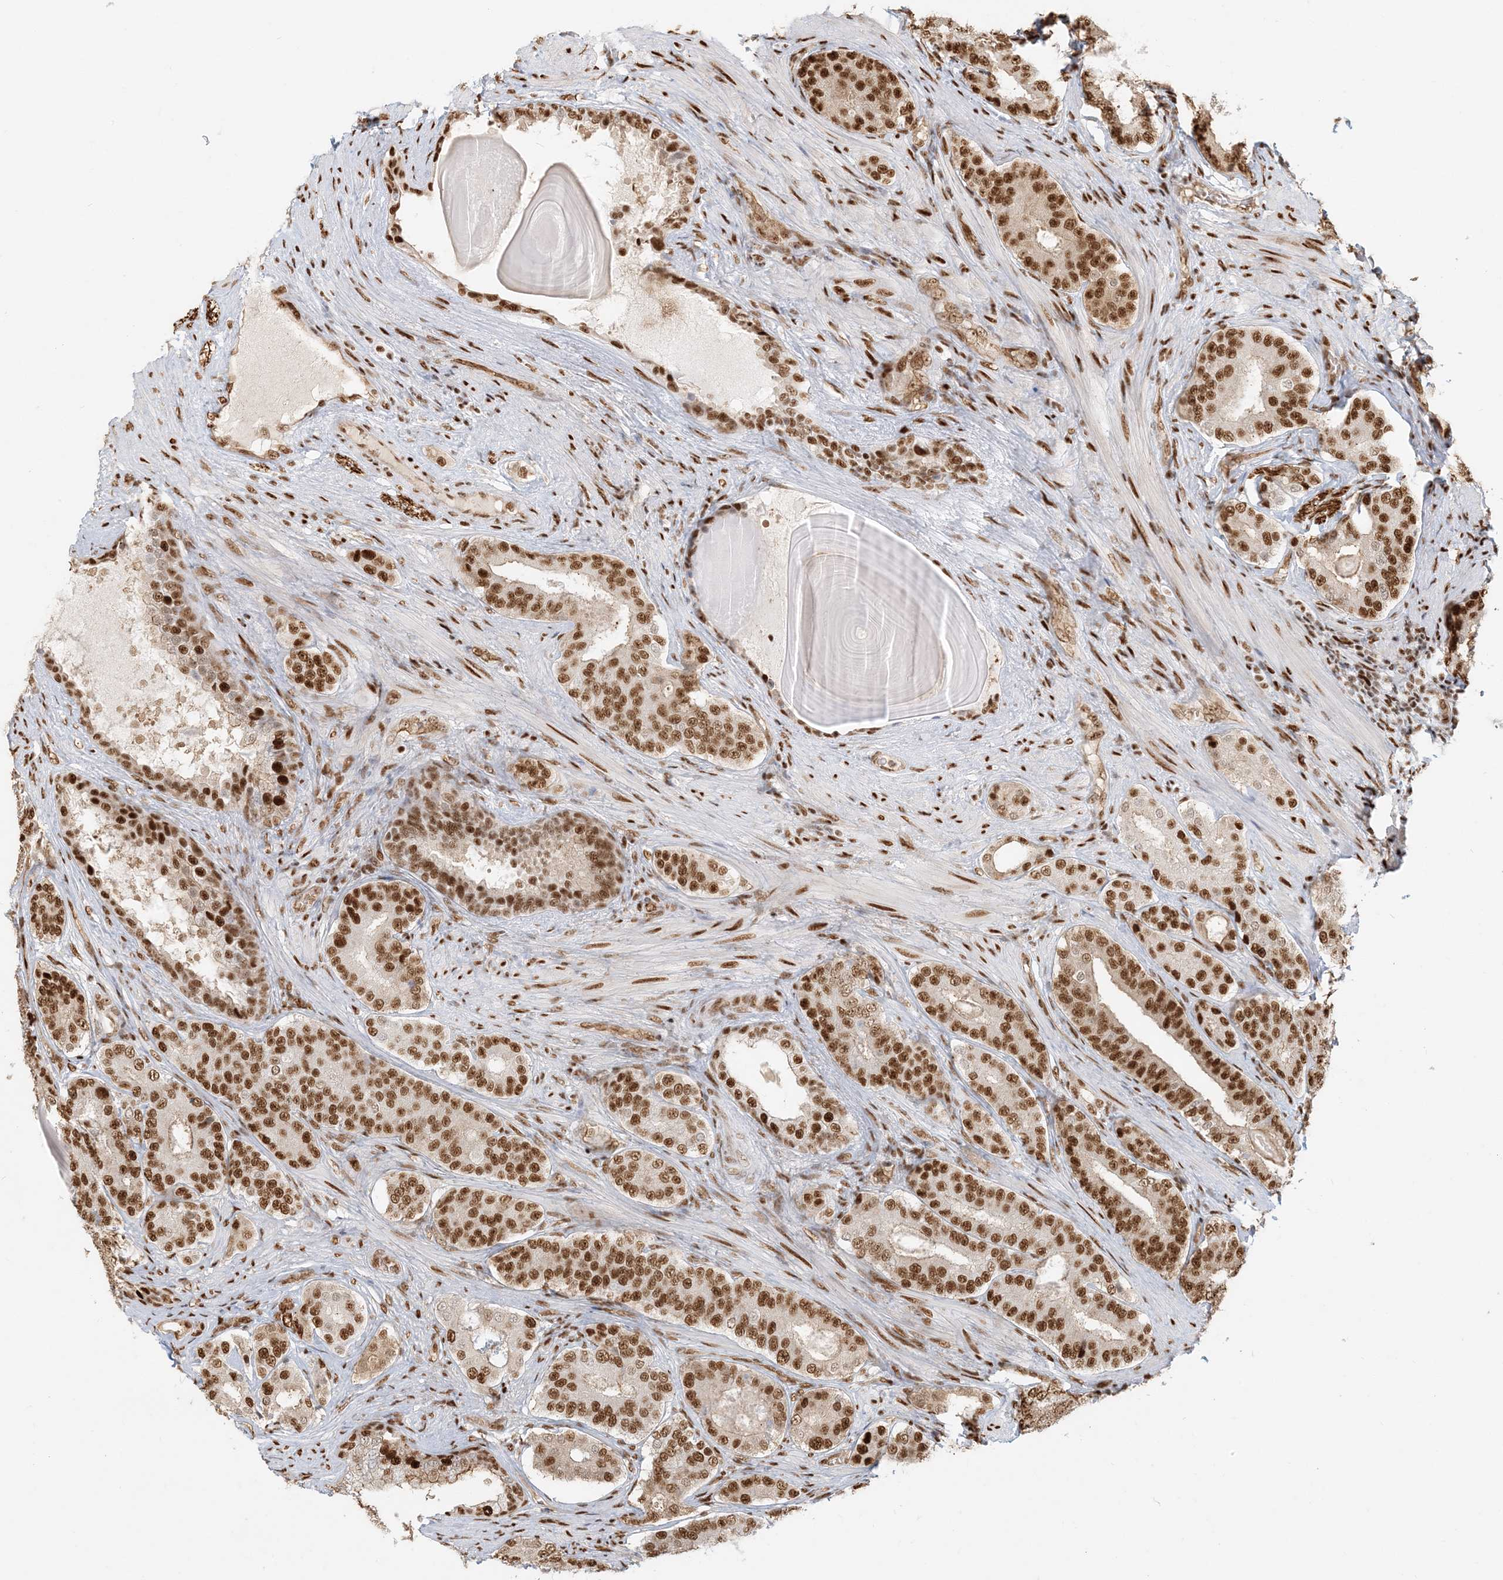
{"staining": {"intensity": "moderate", "quantity": ">75%", "location": "nuclear"}, "tissue": "prostate cancer", "cell_type": "Tumor cells", "image_type": "cancer", "snomed": [{"axis": "morphology", "description": "Adenocarcinoma, High grade"}, {"axis": "topography", "description": "Prostate"}], "caption": "Immunohistochemistry (IHC) staining of prostate cancer, which demonstrates medium levels of moderate nuclear staining in about >75% of tumor cells indicating moderate nuclear protein positivity. The staining was performed using DAB (brown) for protein detection and nuclei were counterstained in hematoxylin (blue).", "gene": "CKS2", "patient": {"sex": "male", "age": 60}}